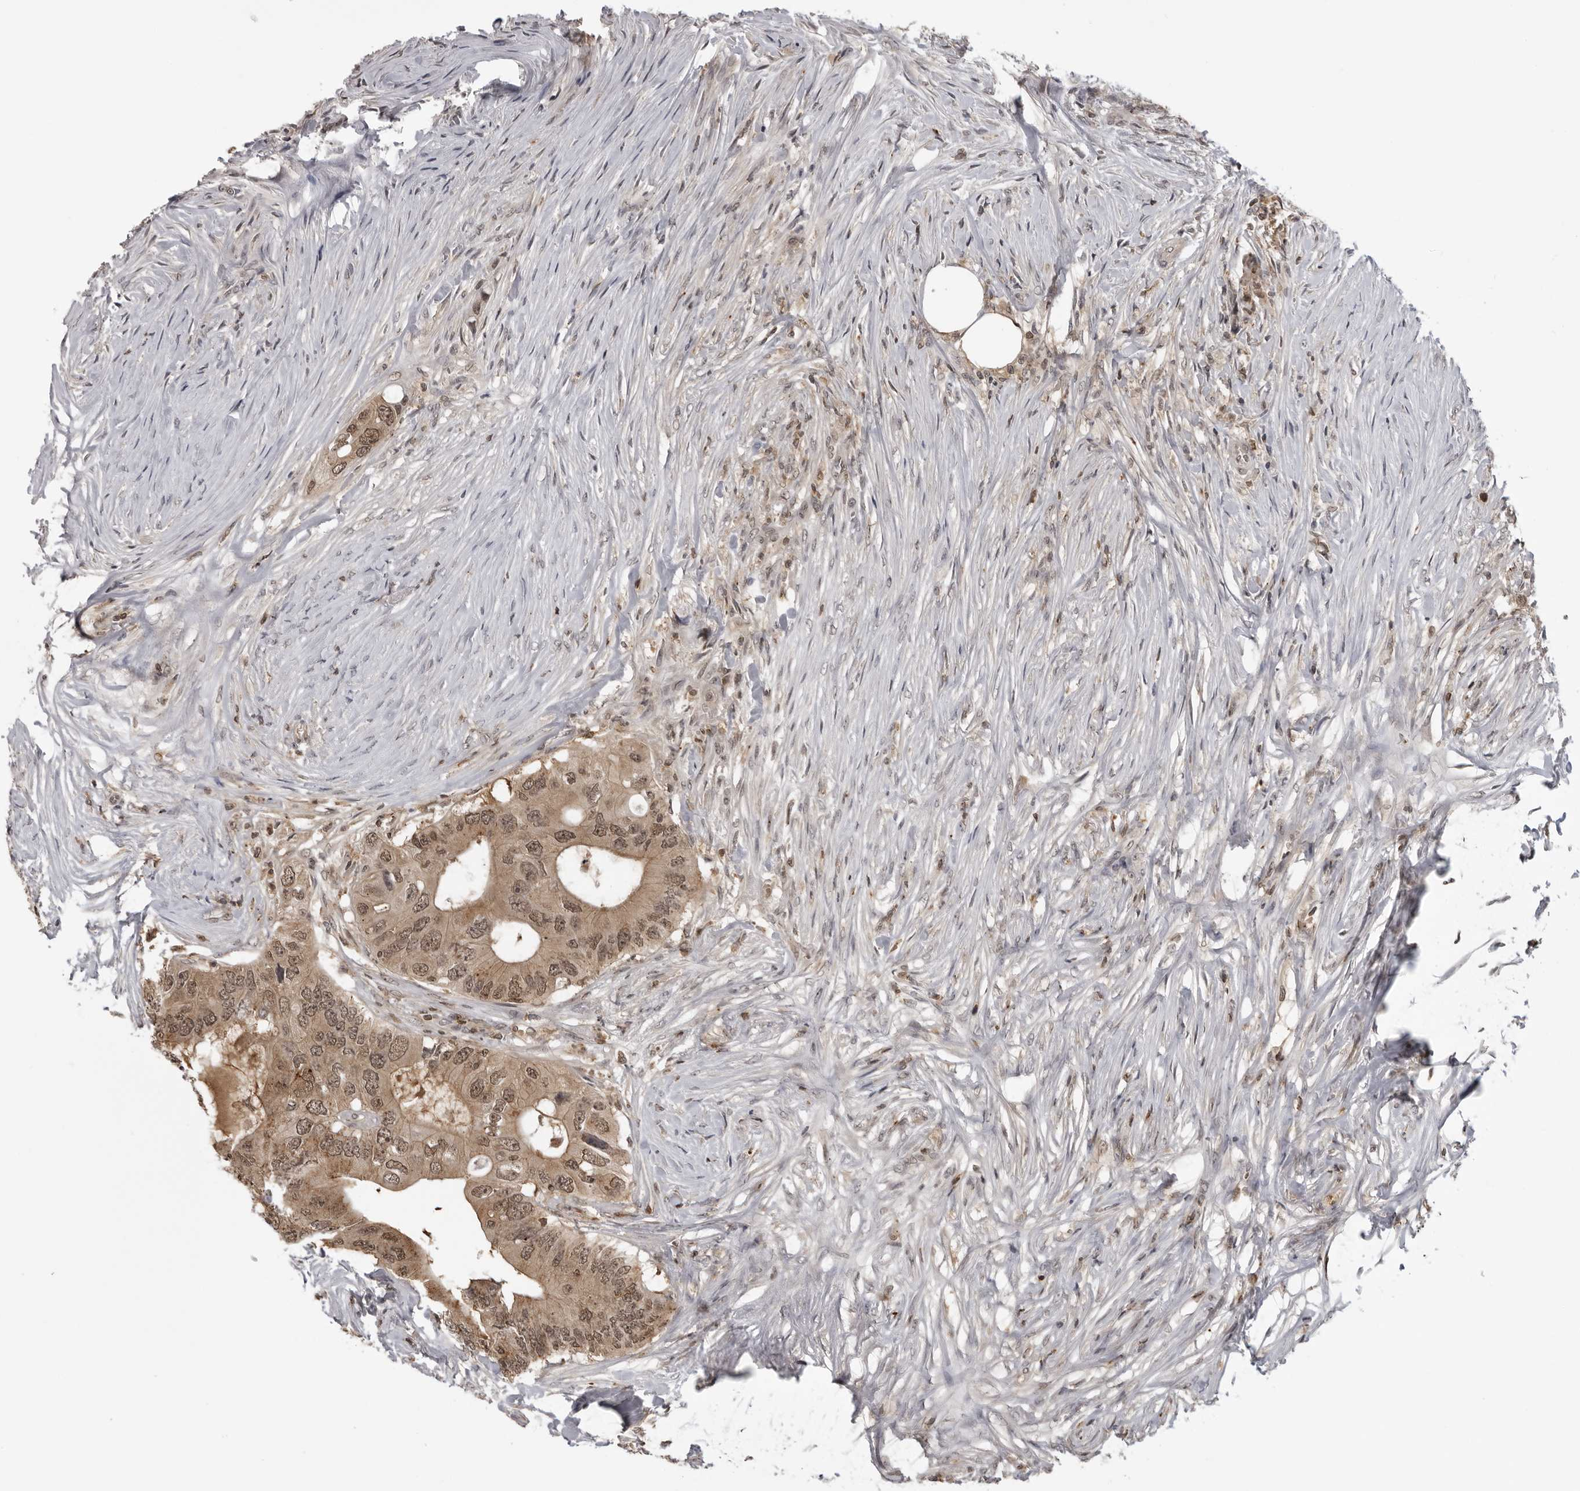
{"staining": {"intensity": "moderate", "quantity": ">75%", "location": "cytoplasmic/membranous,nuclear"}, "tissue": "colorectal cancer", "cell_type": "Tumor cells", "image_type": "cancer", "snomed": [{"axis": "morphology", "description": "Adenocarcinoma, NOS"}, {"axis": "topography", "description": "Colon"}], "caption": "Immunohistochemical staining of colorectal cancer (adenocarcinoma) displays moderate cytoplasmic/membranous and nuclear protein expression in about >75% of tumor cells. The protein is shown in brown color, while the nuclei are stained blue.", "gene": "PDCL3", "patient": {"sex": "male", "age": 71}}